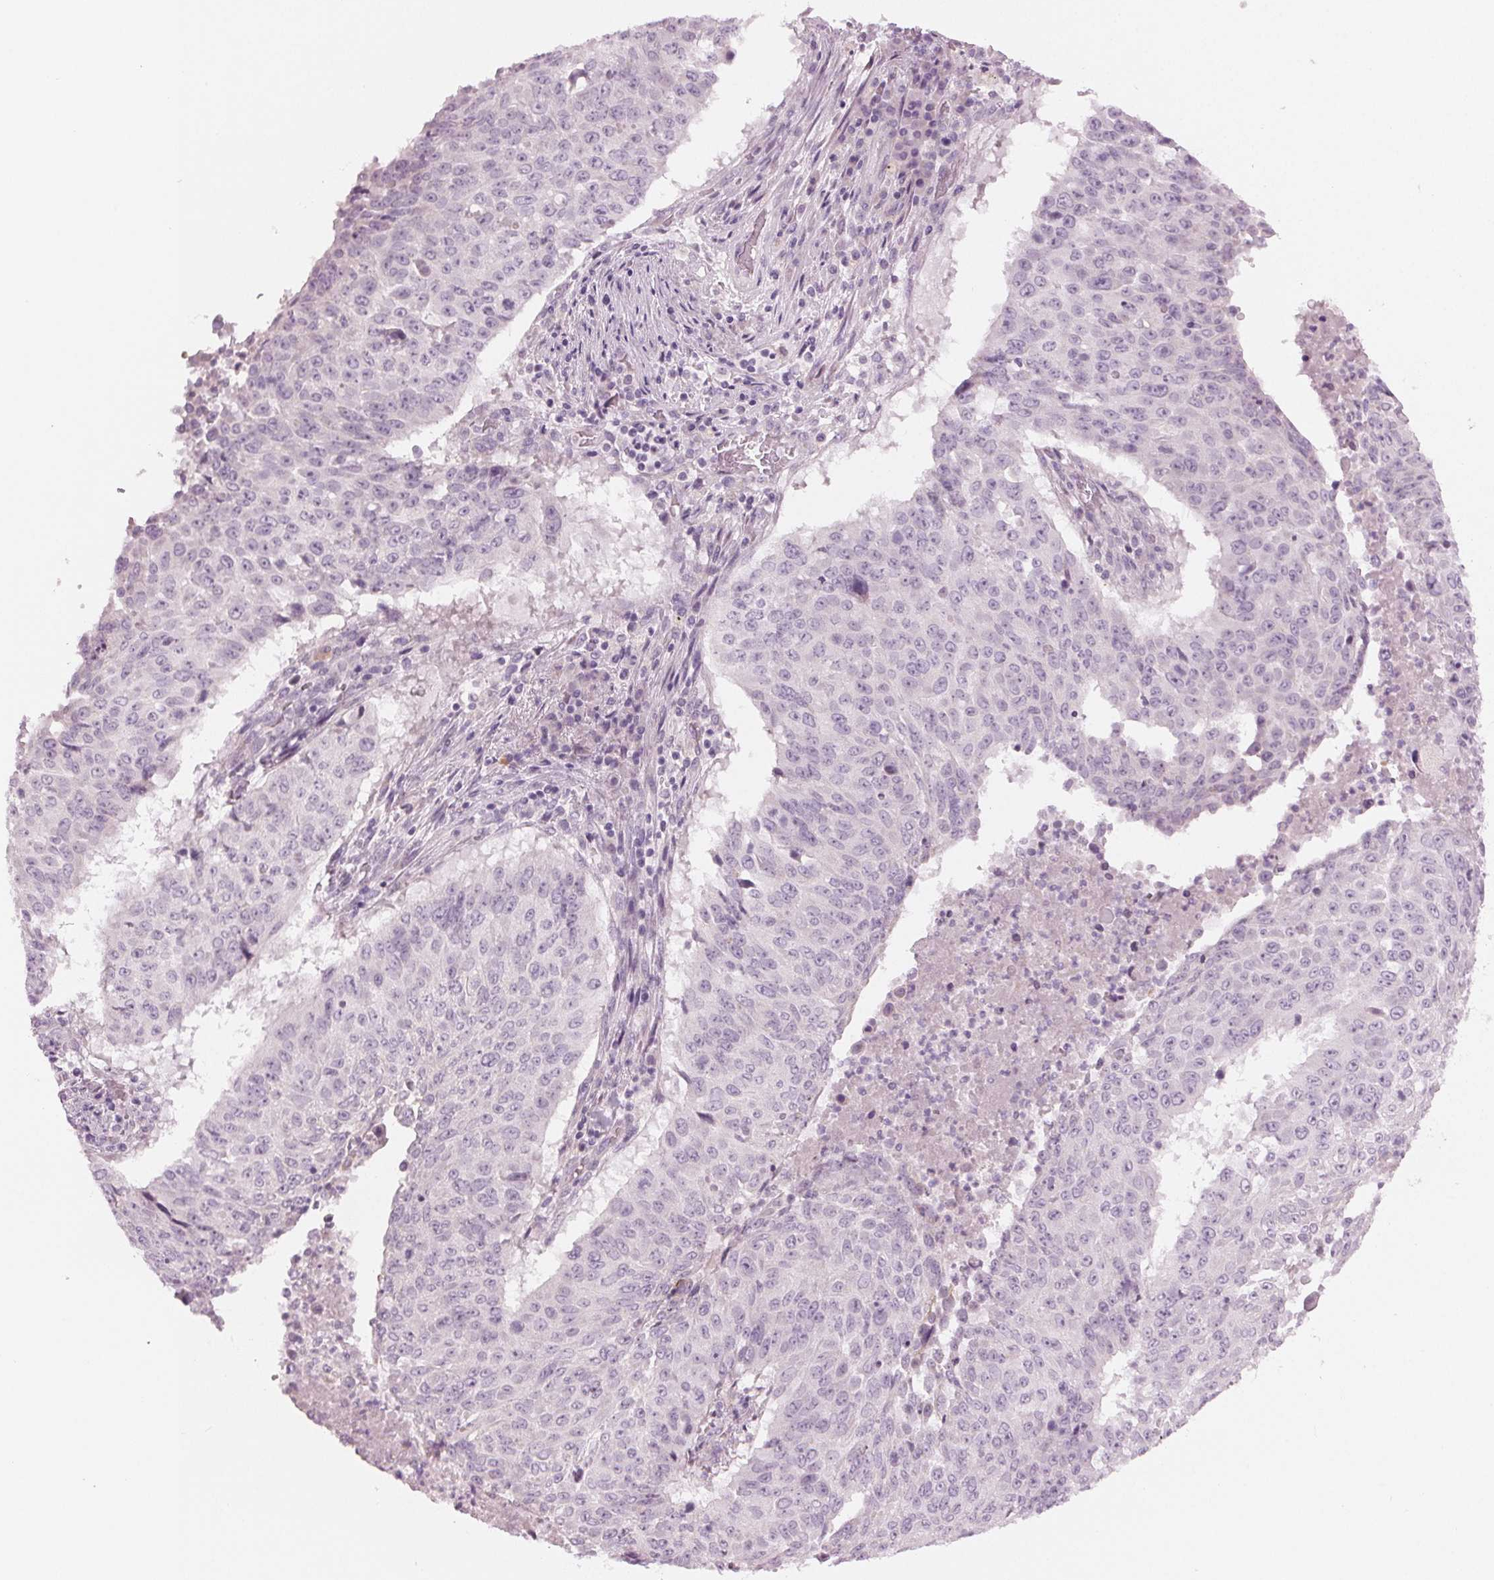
{"staining": {"intensity": "negative", "quantity": "none", "location": "none"}, "tissue": "lung cancer", "cell_type": "Tumor cells", "image_type": "cancer", "snomed": [{"axis": "morphology", "description": "Normal tissue, NOS"}, {"axis": "morphology", "description": "Squamous cell carcinoma, NOS"}, {"axis": "topography", "description": "Bronchus"}, {"axis": "topography", "description": "Lung"}], "caption": "Immunohistochemical staining of human lung cancer demonstrates no significant staining in tumor cells. (DAB immunohistochemistry visualized using brightfield microscopy, high magnification).", "gene": "PRAP1", "patient": {"sex": "male", "age": 64}}